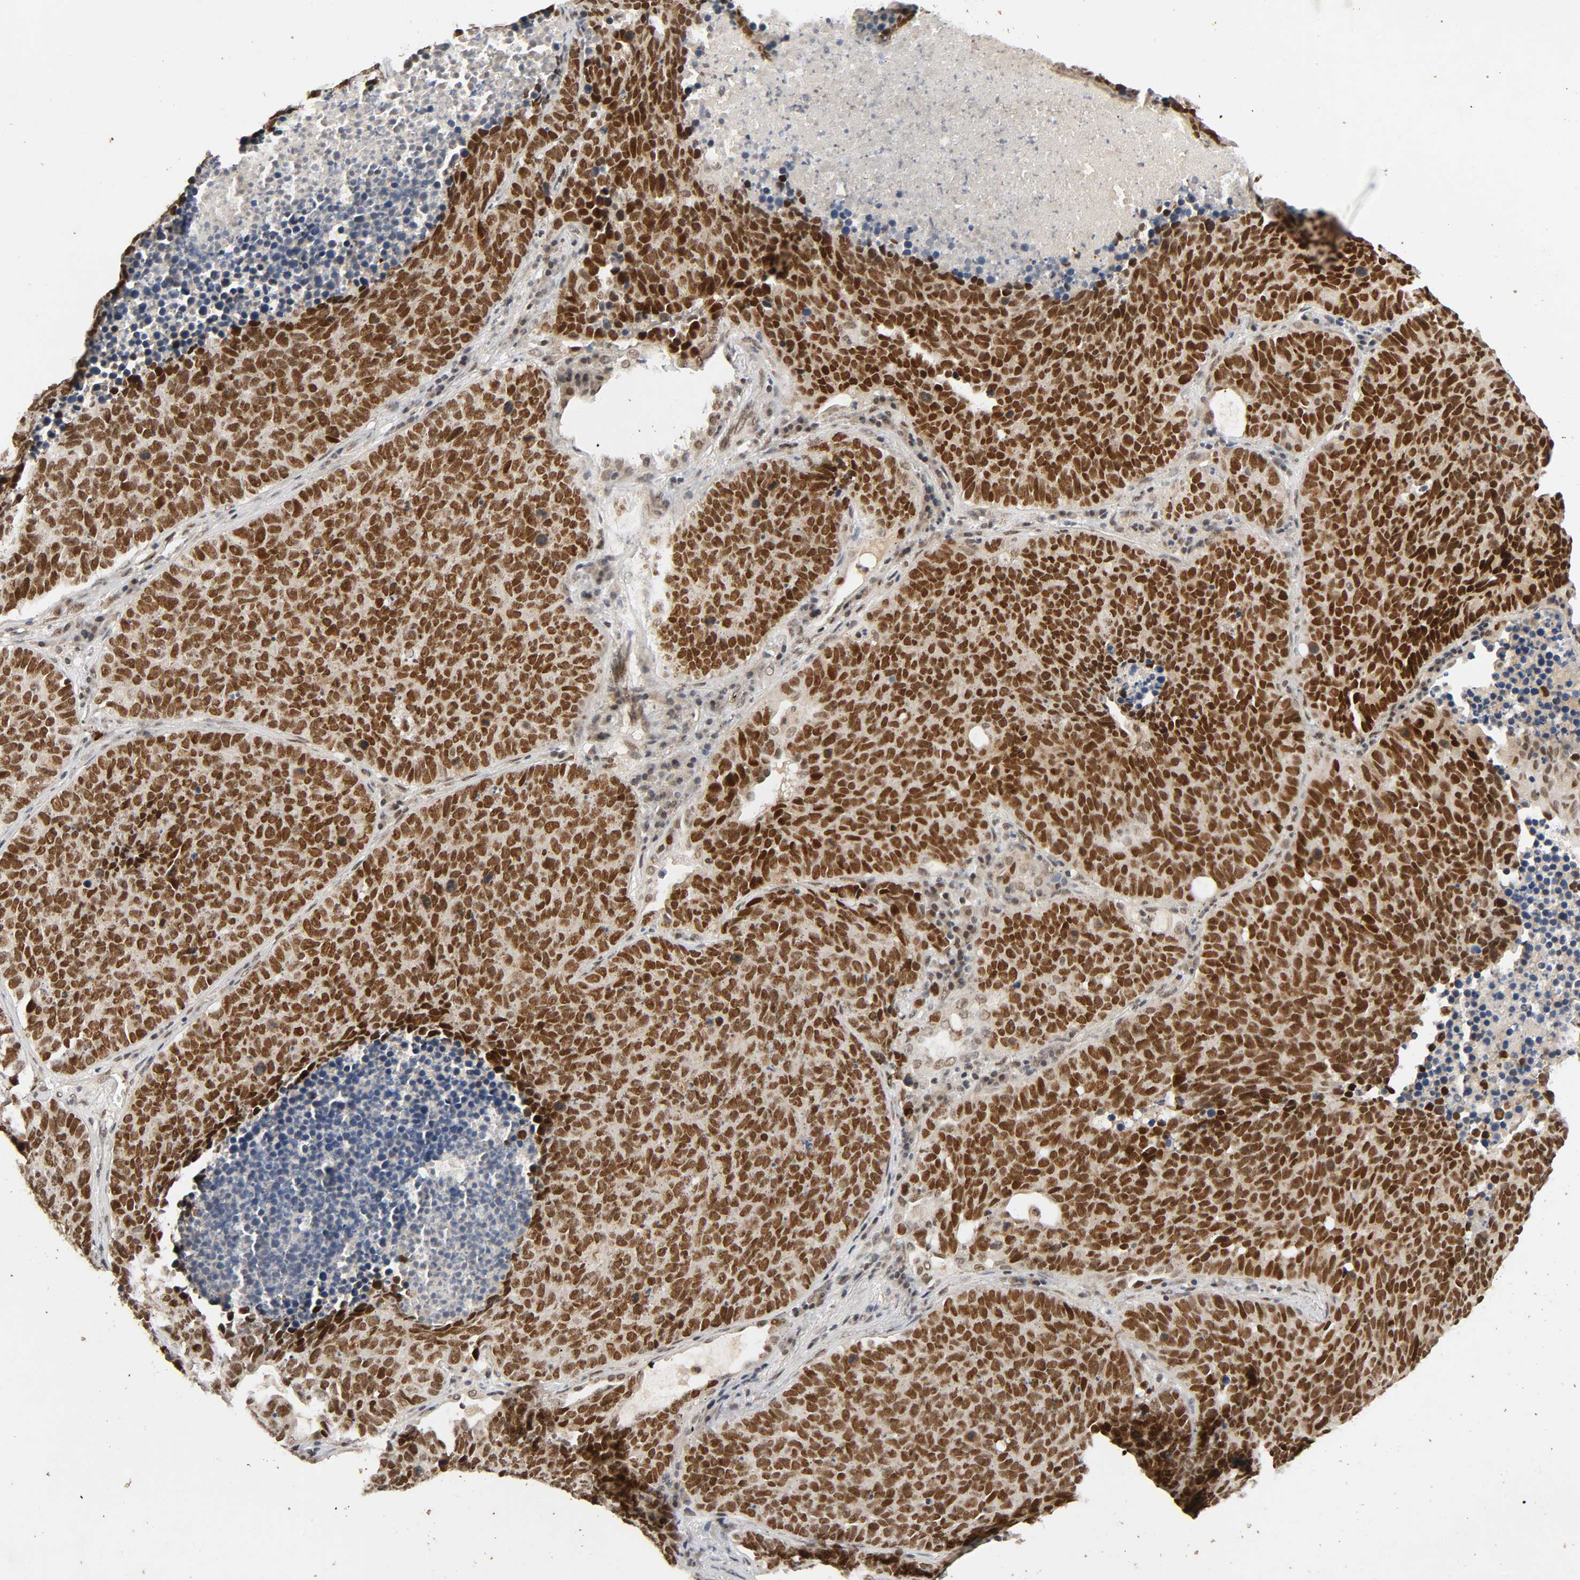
{"staining": {"intensity": "strong", "quantity": ">75%", "location": "nuclear"}, "tissue": "lung cancer", "cell_type": "Tumor cells", "image_type": "cancer", "snomed": [{"axis": "morphology", "description": "Neoplasm, malignant, NOS"}, {"axis": "topography", "description": "Lung"}], "caption": "Strong nuclear positivity for a protein is identified in approximately >75% of tumor cells of lung neoplasm (malignant) using IHC.", "gene": "SMARCD1", "patient": {"sex": "female", "age": 75}}